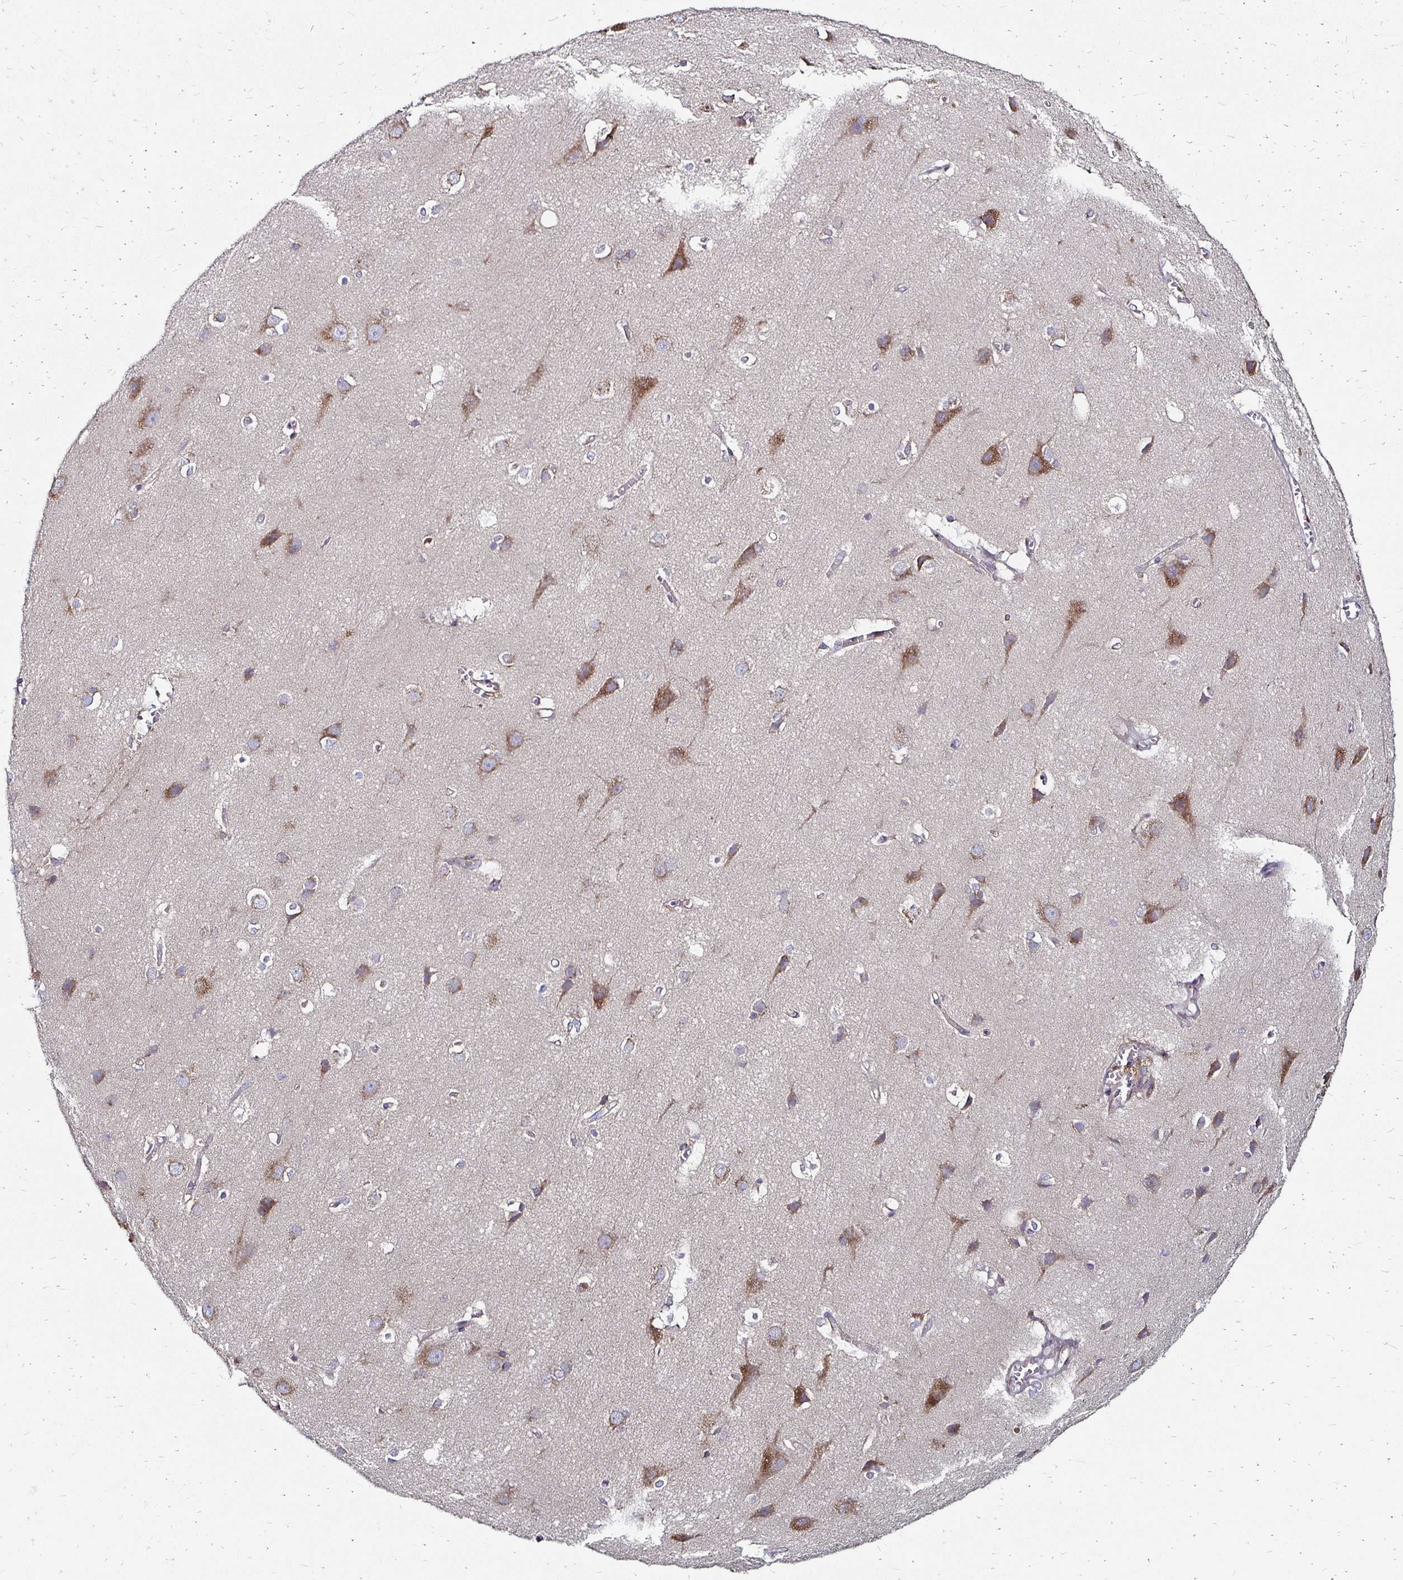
{"staining": {"intensity": "negative", "quantity": "none", "location": "none"}, "tissue": "cerebral cortex", "cell_type": "Endothelial cells", "image_type": "normal", "snomed": [{"axis": "morphology", "description": "Normal tissue, NOS"}, {"axis": "topography", "description": "Cerebral cortex"}], "caption": "Immunohistochemical staining of unremarkable cerebral cortex reveals no significant expression in endothelial cells. (Immunohistochemistry (ihc), brightfield microscopy, high magnification).", "gene": "NCSTN", "patient": {"sex": "male", "age": 37}}